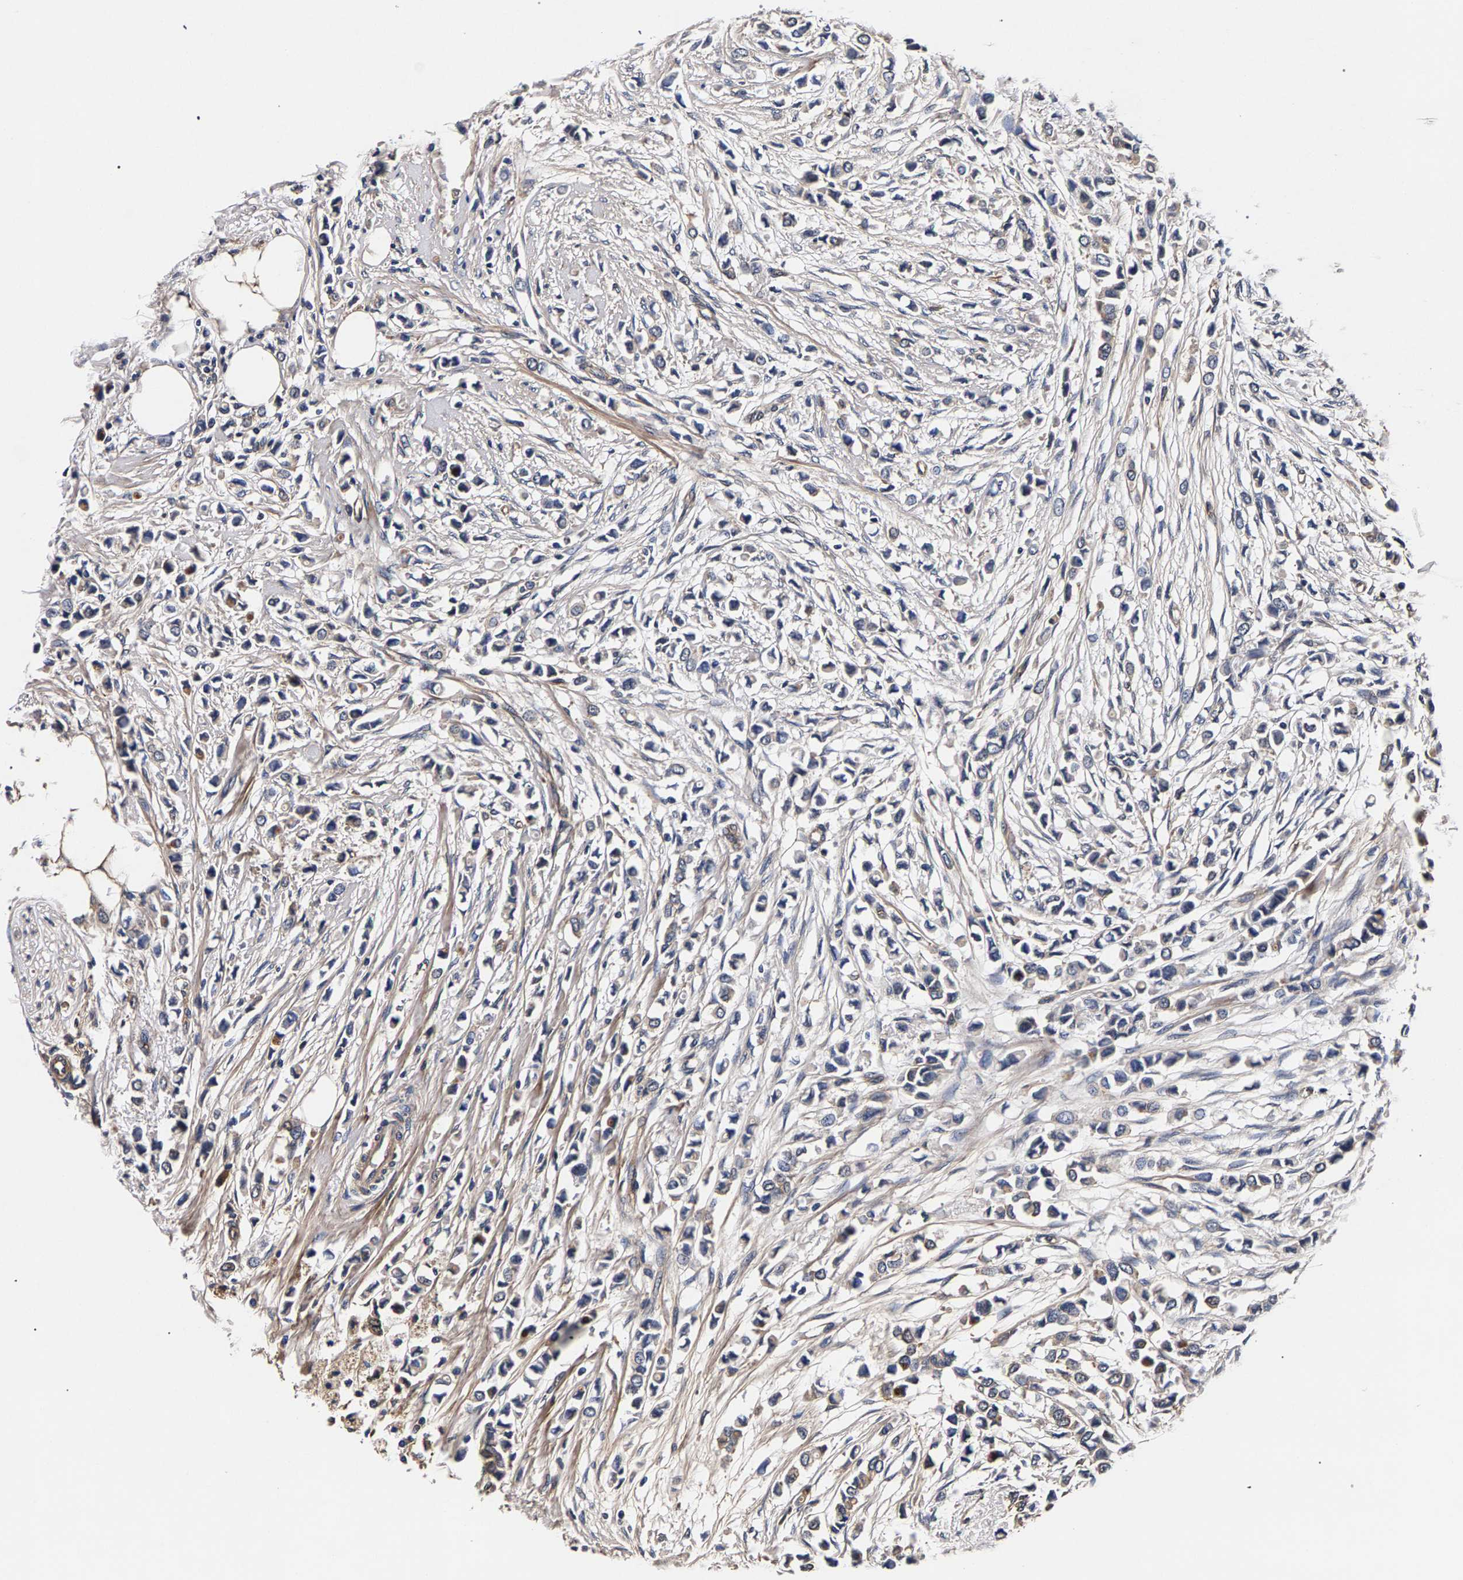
{"staining": {"intensity": "weak", "quantity": "<25%", "location": "cytoplasmic/membranous"}, "tissue": "breast cancer", "cell_type": "Tumor cells", "image_type": "cancer", "snomed": [{"axis": "morphology", "description": "Lobular carcinoma"}, {"axis": "topography", "description": "Breast"}], "caption": "The image exhibits no staining of tumor cells in breast cancer (lobular carcinoma).", "gene": "MARCHF7", "patient": {"sex": "female", "age": 51}}